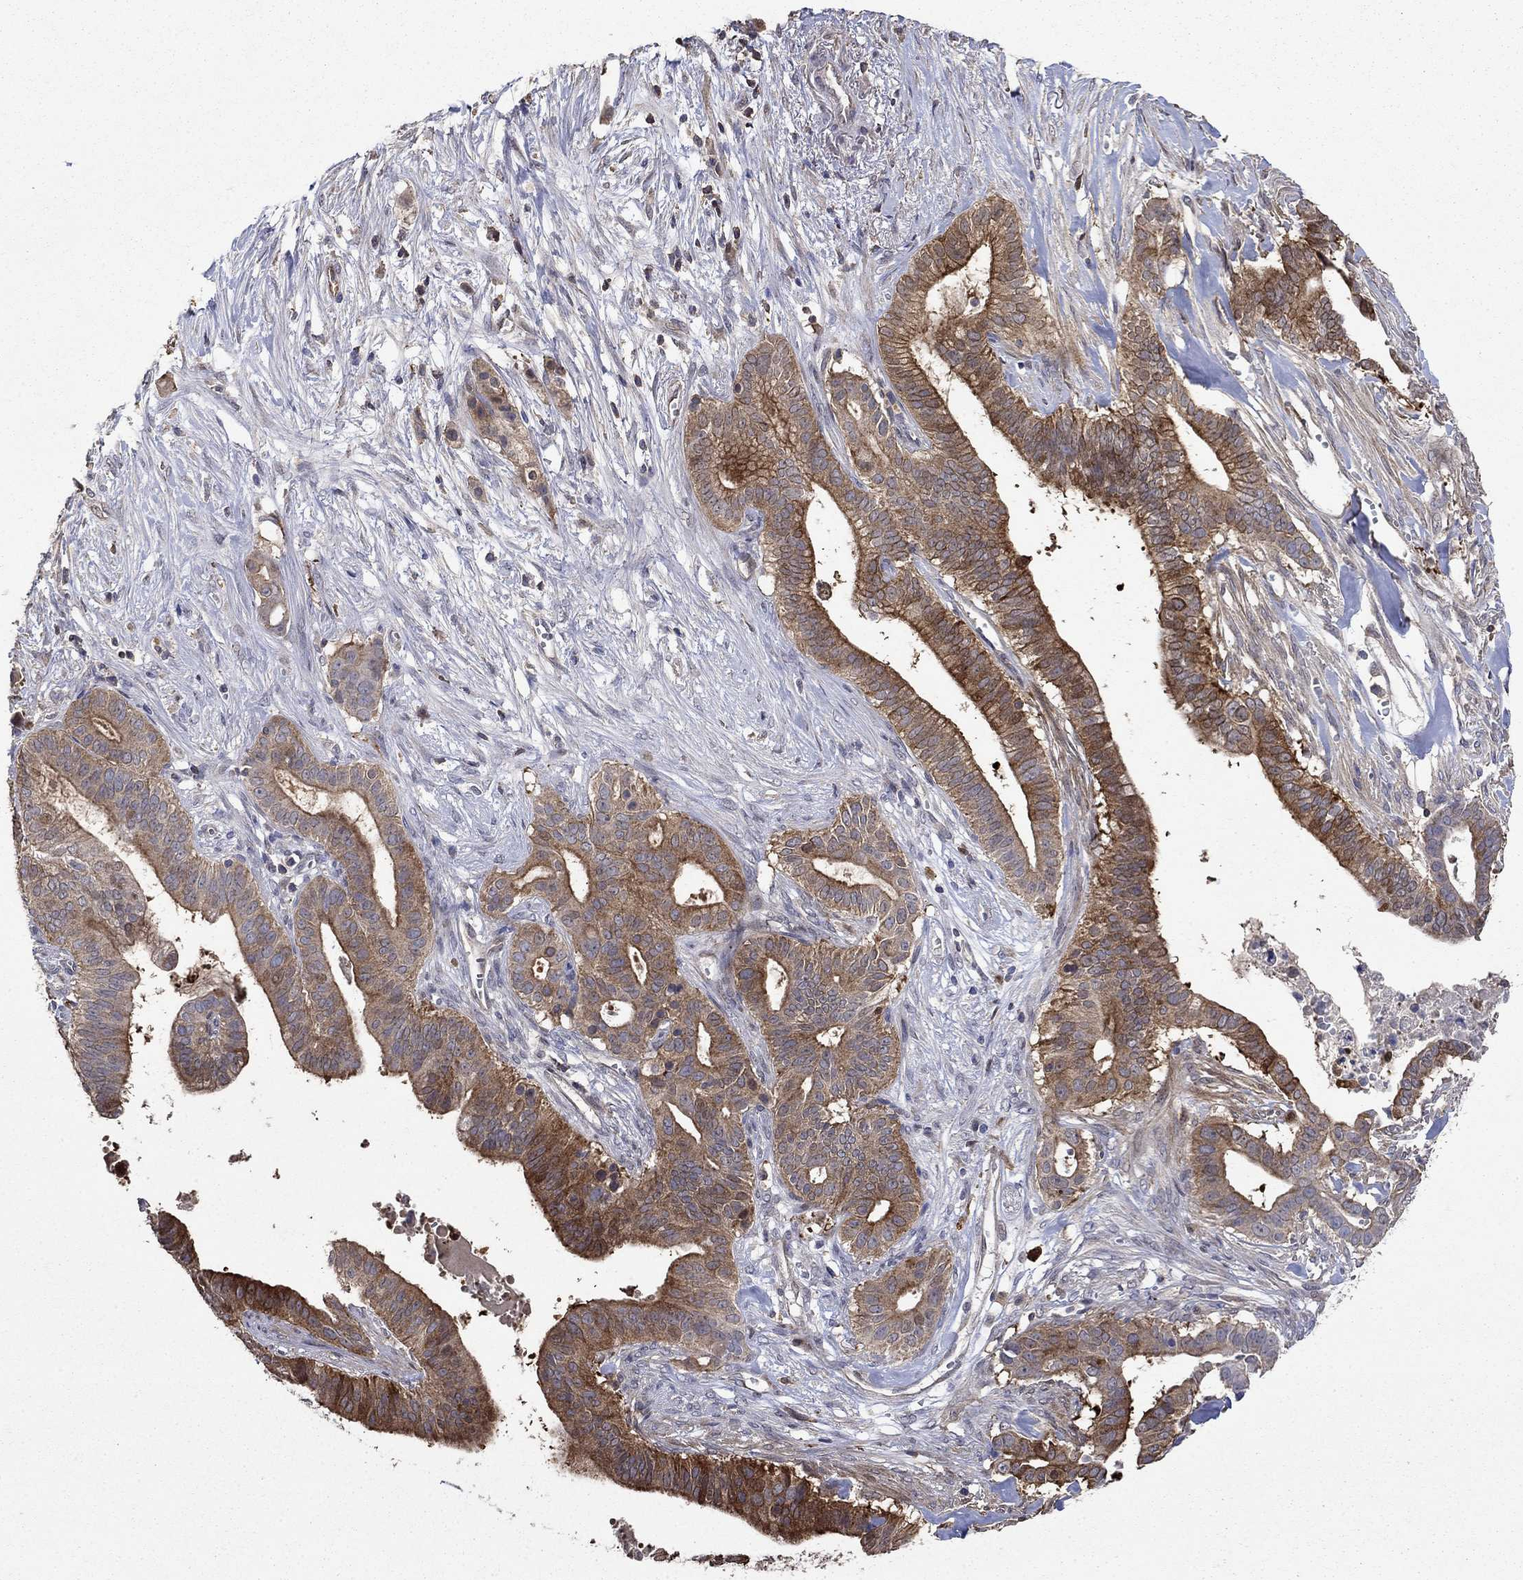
{"staining": {"intensity": "strong", "quantity": "25%-75%", "location": "cytoplasmic/membranous"}, "tissue": "pancreatic cancer", "cell_type": "Tumor cells", "image_type": "cancer", "snomed": [{"axis": "morphology", "description": "Adenocarcinoma, NOS"}, {"axis": "topography", "description": "Pancreas"}], "caption": "Pancreatic cancer (adenocarcinoma) stained with DAB IHC shows high levels of strong cytoplasmic/membranous positivity in about 25%-75% of tumor cells.", "gene": "DVL1", "patient": {"sex": "male", "age": 61}}